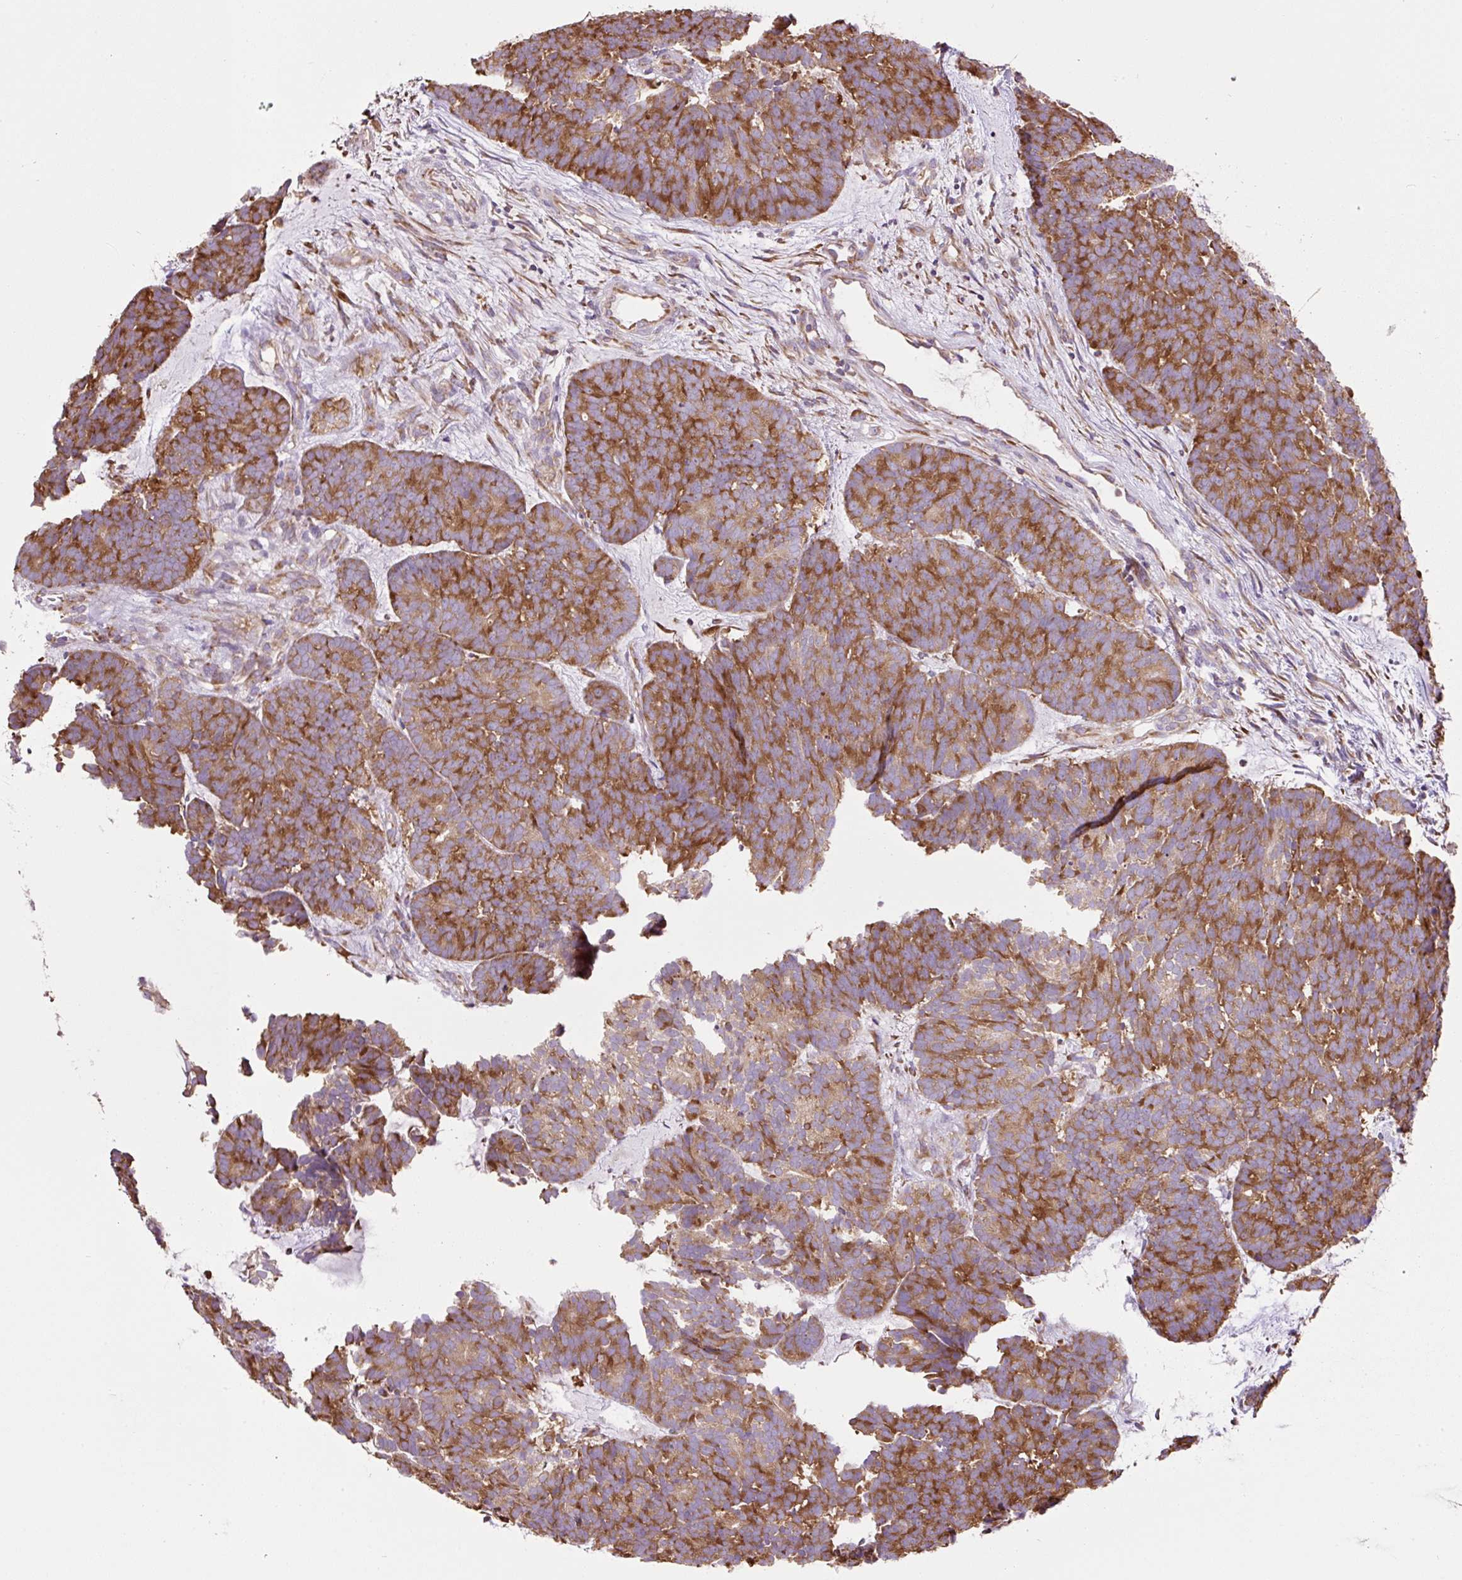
{"staining": {"intensity": "moderate", "quantity": ">75%", "location": "cytoplasmic/membranous"}, "tissue": "head and neck cancer", "cell_type": "Tumor cells", "image_type": "cancer", "snomed": [{"axis": "morphology", "description": "Adenocarcinoma, NOS"}, {"axis": "topography", "description": "Head-Neck"}], "caption": "Tumor cells show medium levels of moderate cytoplasmic/membranous expression in approximately >75% of cells in human head and neck cancer. (DAB (3,3'-diaminobenzidine) = brown stain, brightfield microscopy at high magnification).", "gene": "RPS23", "patient": {"sex": "female", "age": 81}}